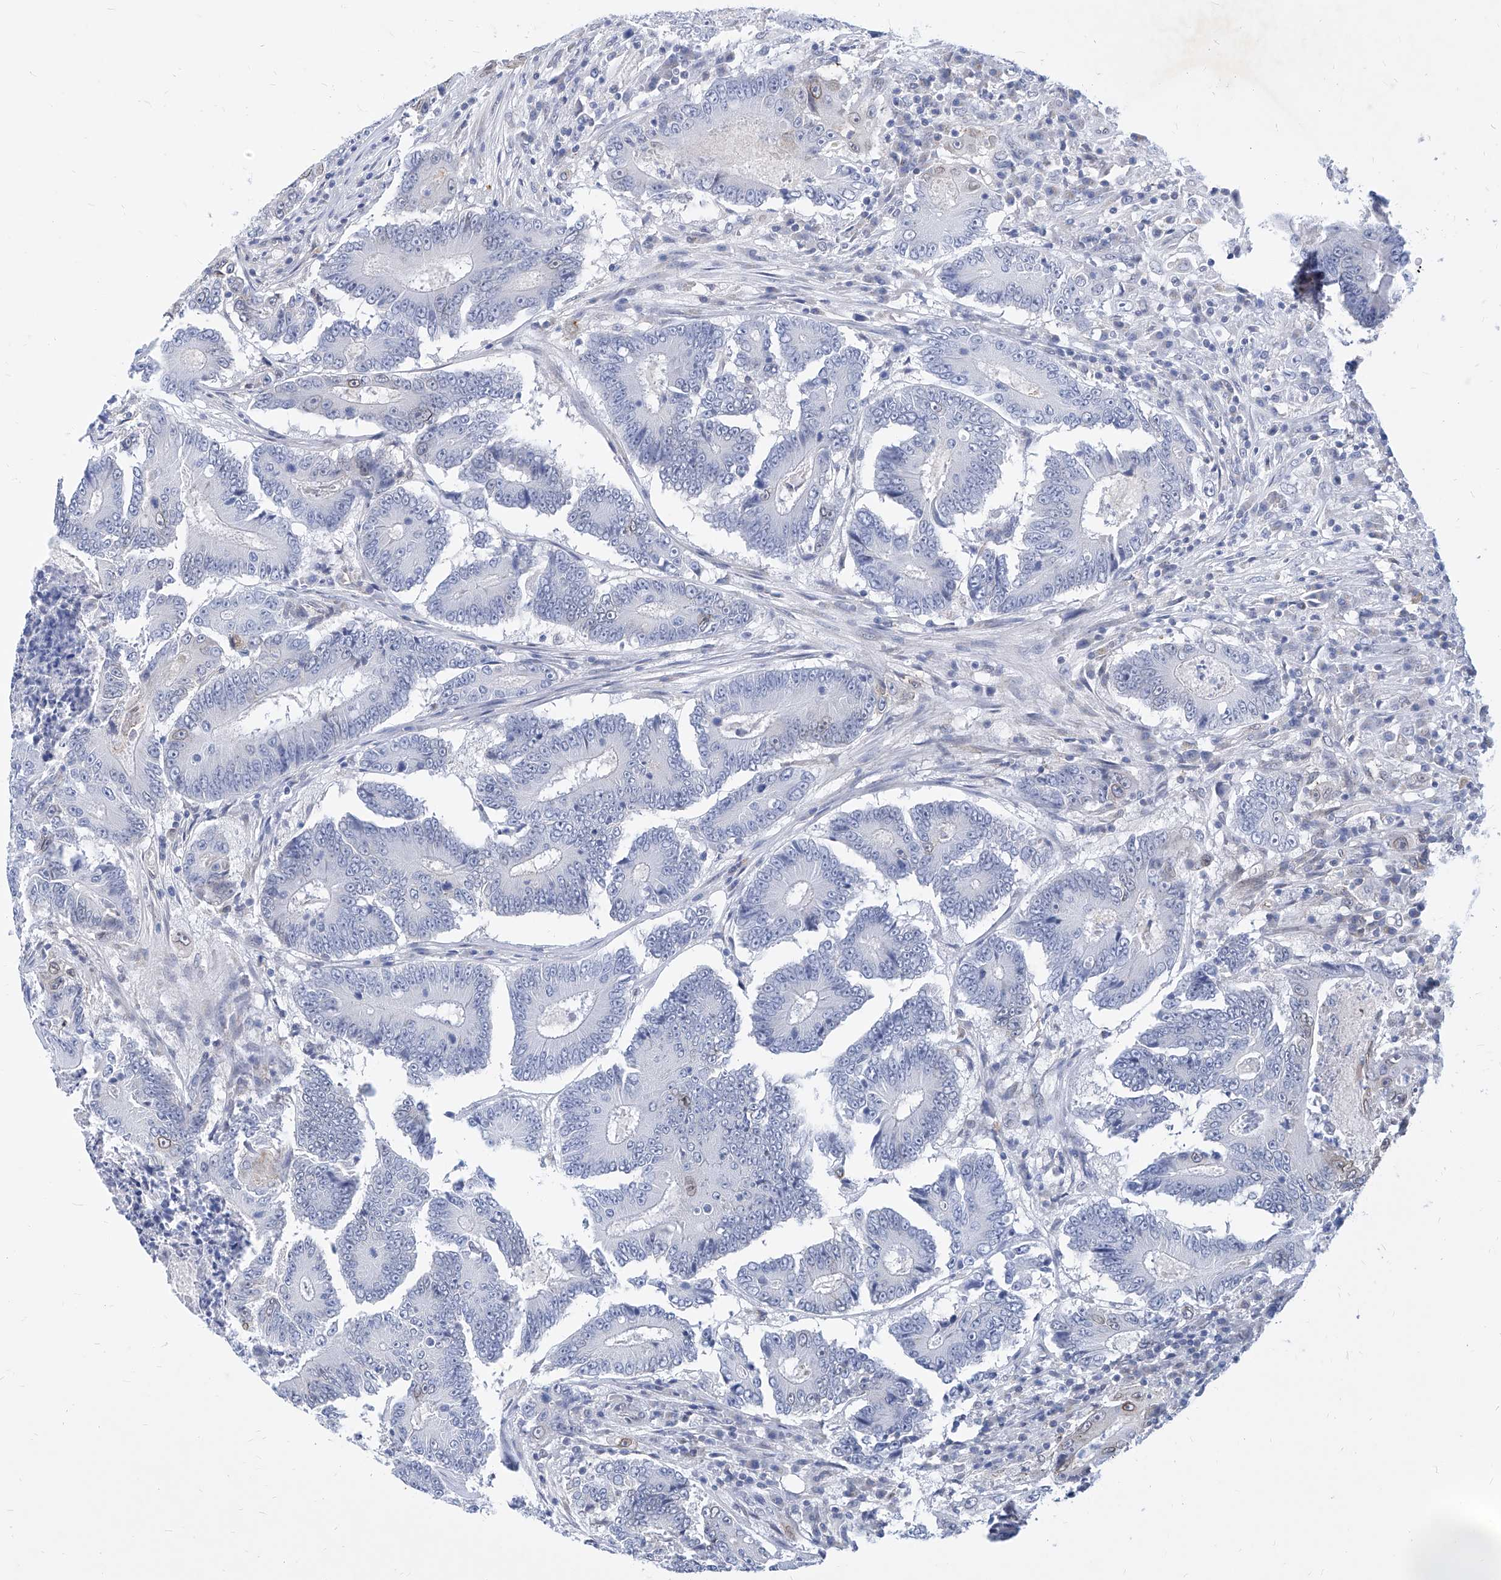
{"staining": {"intensity": "negative", "quantity": "none", "location": "none"}, "tissue": "colorectal cancer", "cell_type": "Tumor cells", "image_type": "cancer", "snomed": [{"axis": "morphology", "description": "Adenocarcinoma, NOS"}, {"axis": "topography", "description": "Colon"}], "caption": "Colorectal cancer (adenocarcinoma) was stained to show a protein in brown. There is no significant positivity in tumor cells. The staining was performed using DAB to visualize the protein expression in brown, while the nuclei were stained in blue with hematoxylin (Magnification: 20x).", "gene": "MX2", "patient": {"sex": "male", "age": 83}}